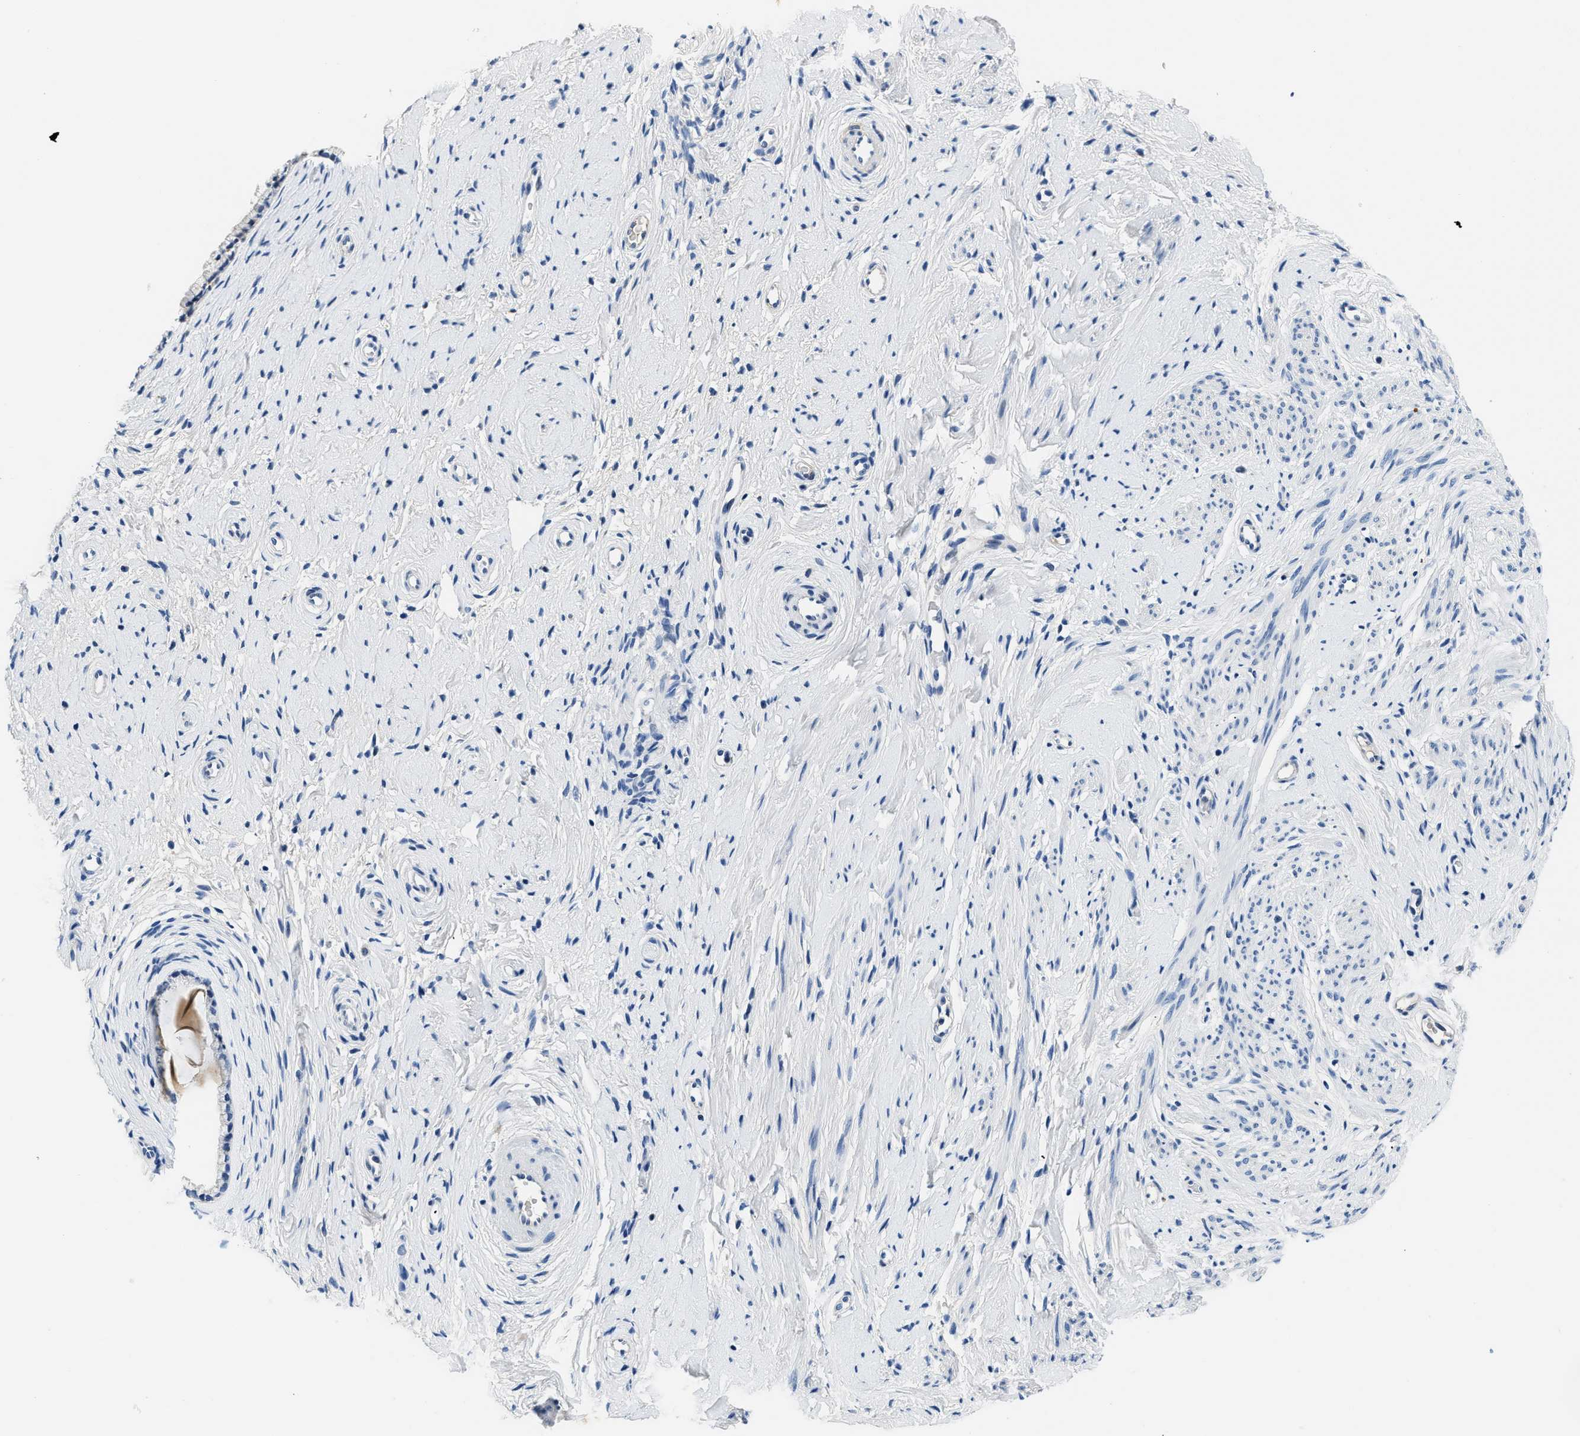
{"staining": {"intensity": "negative", "quantity": "none", "location": "none"}, "tissue": "cervix", "cell_type": "Glandular cells", "image_type": "normal", "snomed": [{"axis": "morphology", "description": "Normal tissue, NOS"}, {"axis": "topography", "description": "Cervix"}], "caption": "High magnification brightfield microscopy of normal cervix stained with DAB (3,3'-diaminobenzidine) (brown) and counterstained with hematoxylin (blue): glandular cells show no significant positivity.", "gene": "PCK2", "patient": {"sex": "female", "age": 72}}